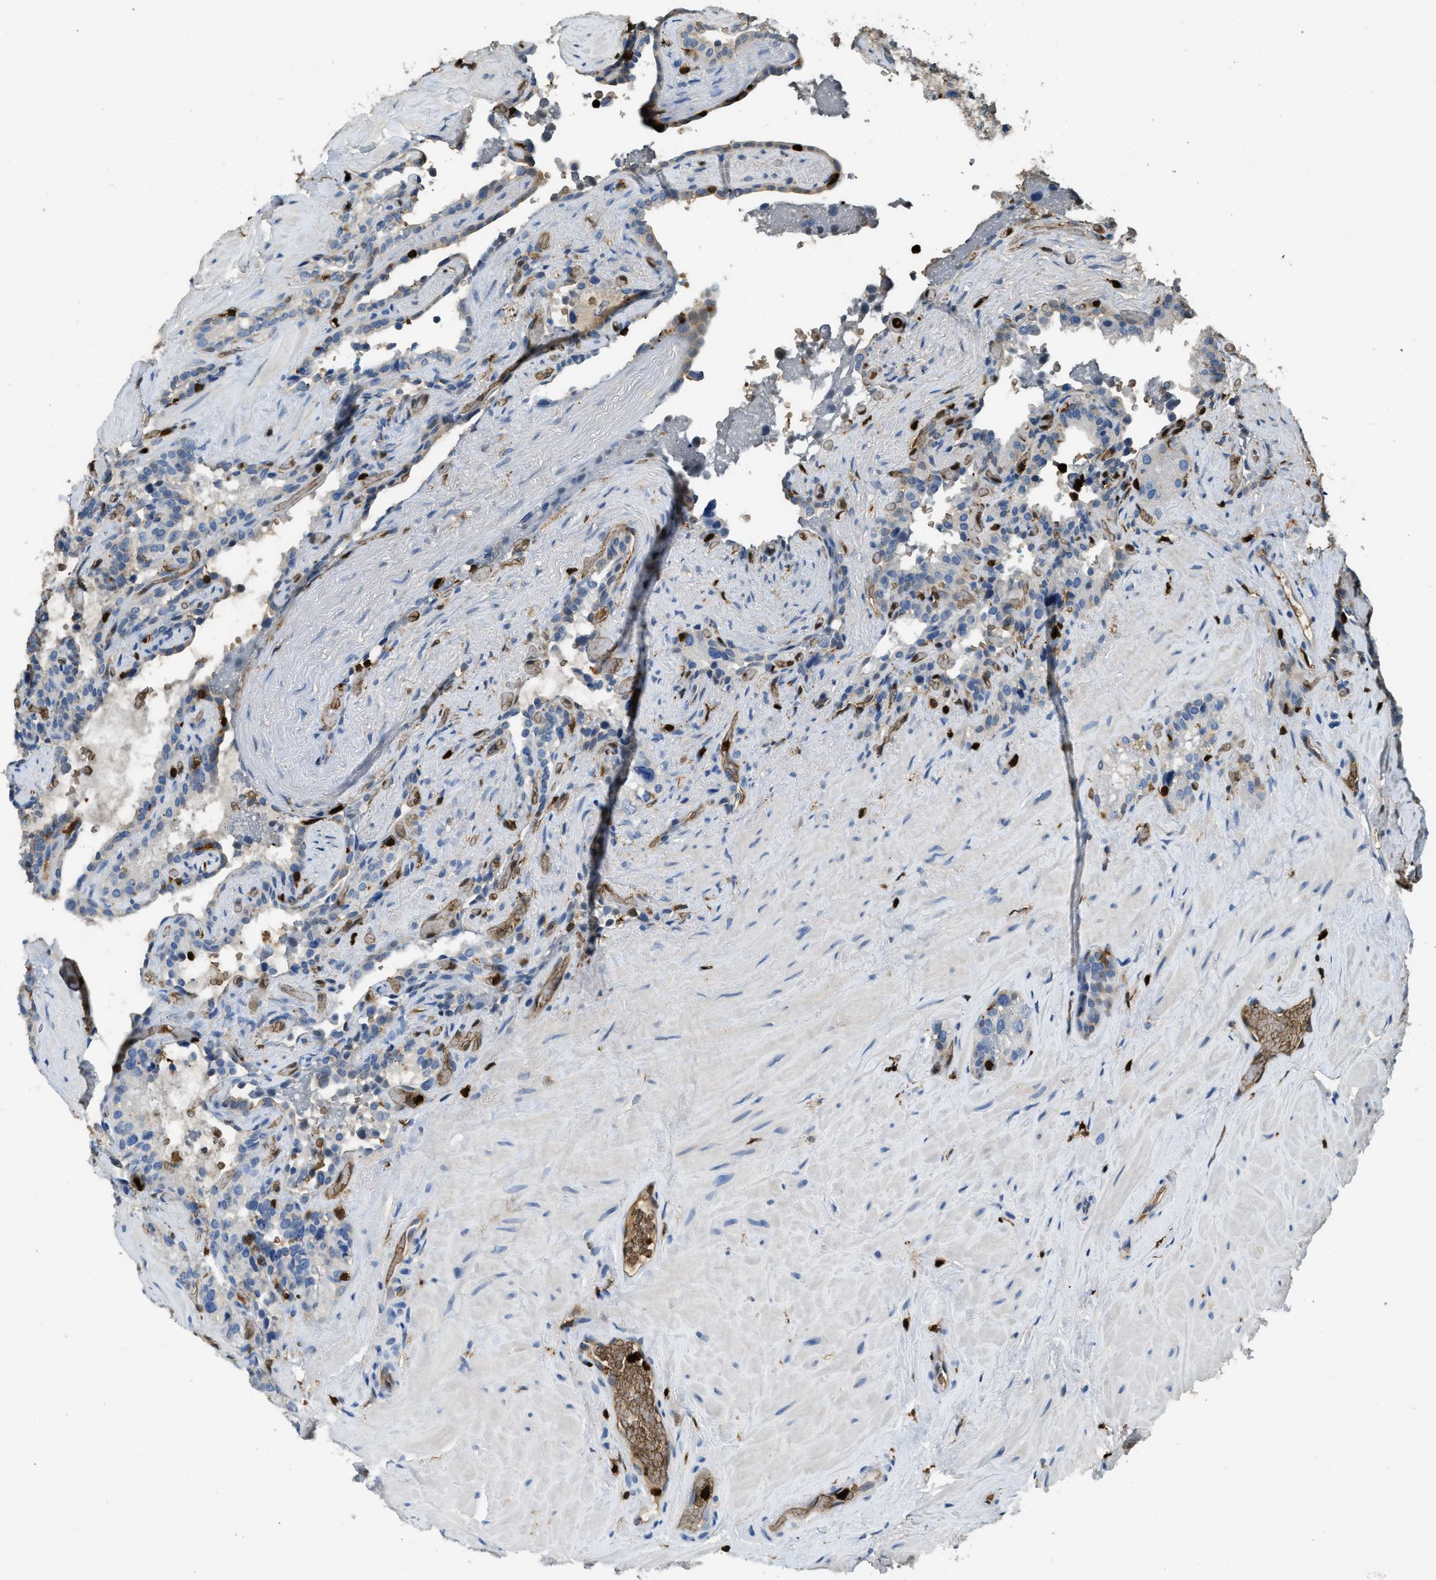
{"staining": {"intensity": "negative", "quantity": "none", "location": "none"}, "tissue": "seminal vesicle", "cell_type": "Glandular cells", "image_type": "normal", "snomed": [{"axis": "morphology", "description": "Normal tissue, NOS"}, {"axis": "topography", "description": "Seminal veicle"}], "caption": "This is a photomicrograph of IHC staining of normal seminal vesicle, which shows no expression in glandular cells. The staining is performed using DAB brown chromogen with nuclei counter-stained in using hematoxylin.", "gene": "ARHGDIB", "patient": {"sex": "male", "age": 68}}